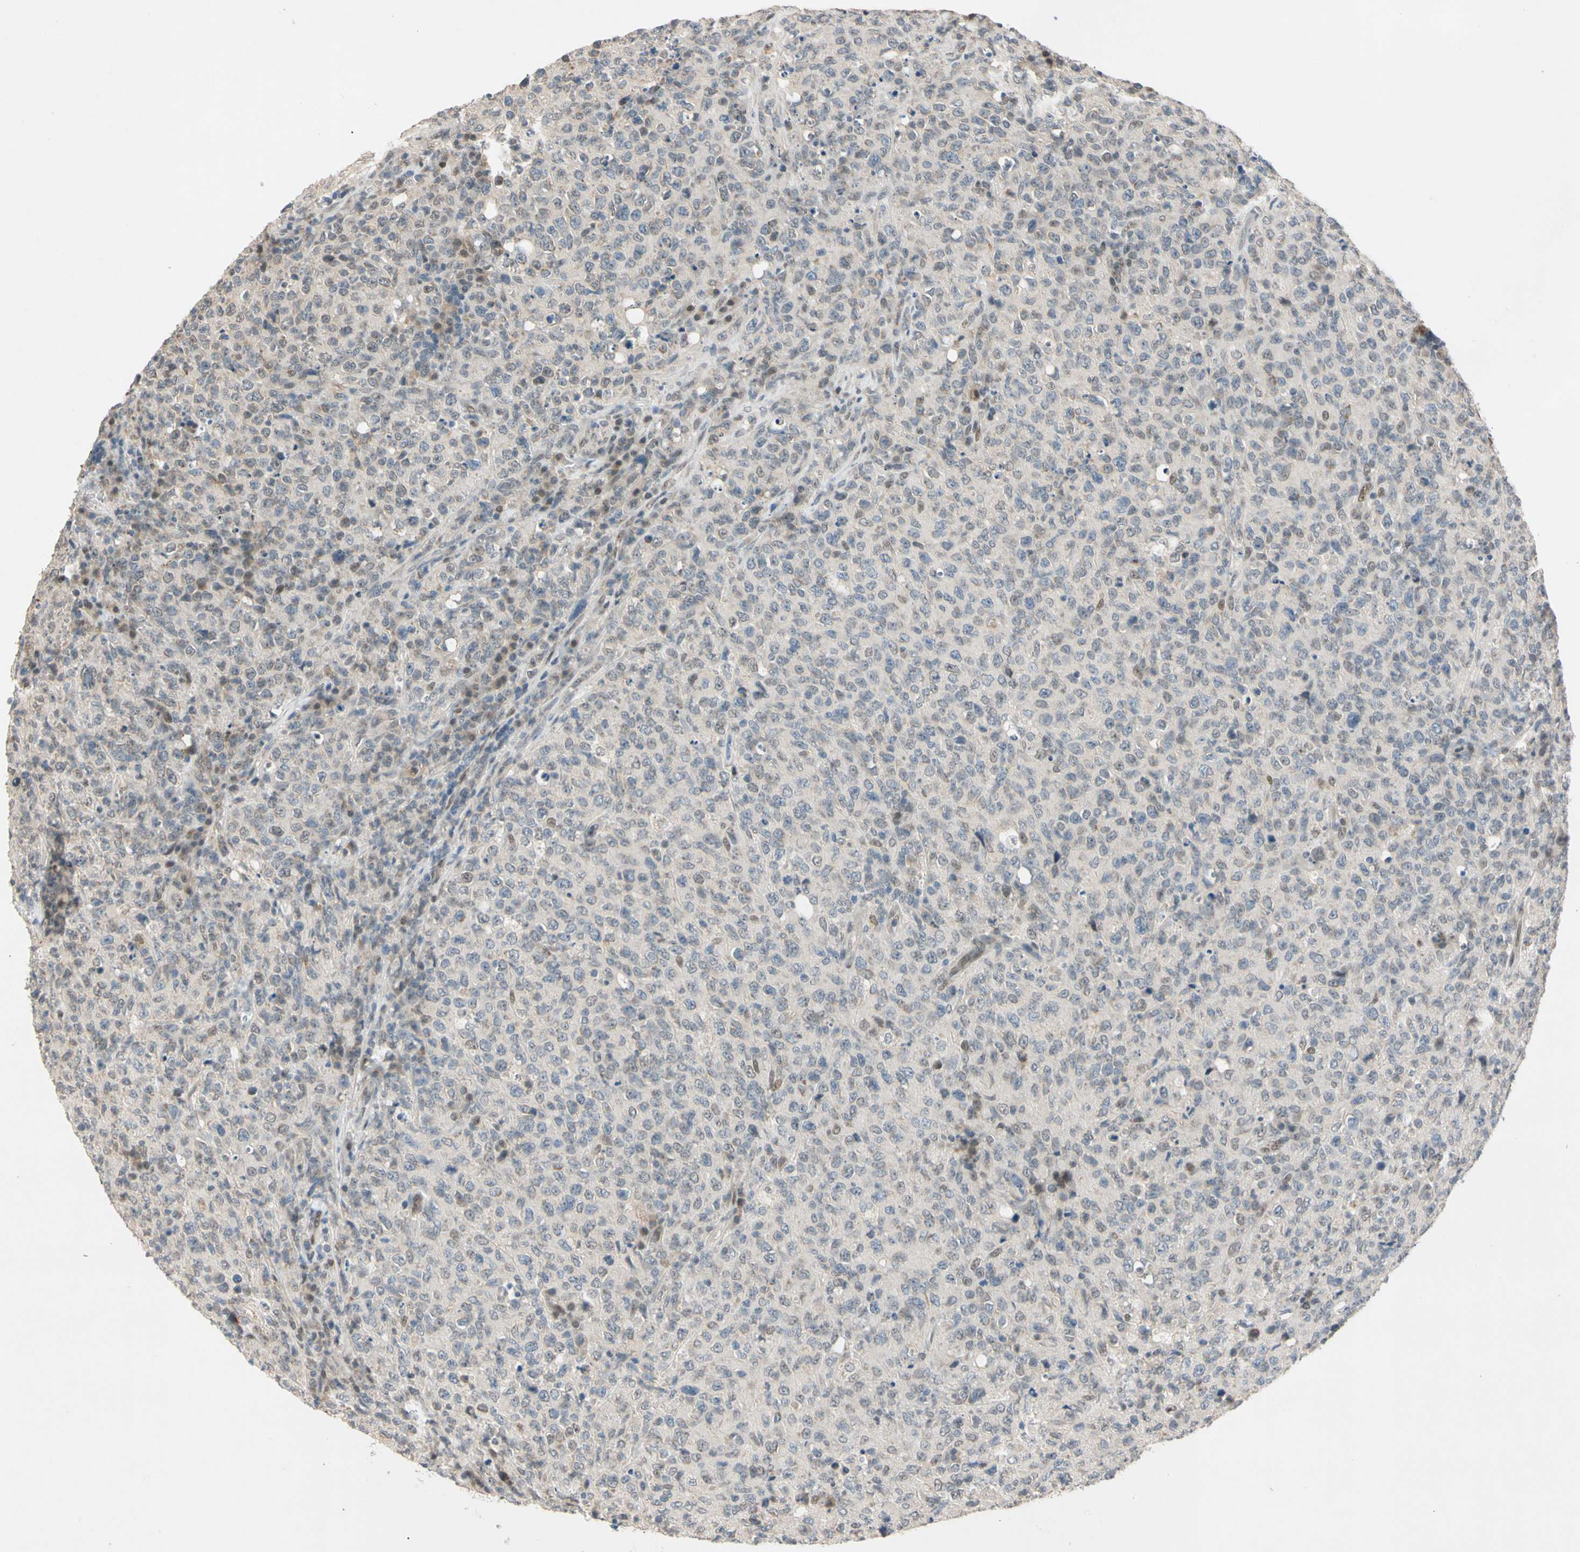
{"staining": {"intensity": "negative", "quantity": "none", "location": "none"}, "tissue": "lymphoma", "cell_type": "Tumor cells", "image_type": "cancer", "snomed": [{"axis": "morphology", "description": "Malignant lymphoma, non-Hodgkin's type, High grade"}, {"axis": "topography", "description": "Tonsil"}], "caption": "High magnification brightfield microscopy of lymphoma stained with DAB (brown) and counterstained with hematoxylin (blue): tumor cells show no significant positivity. The staining is performed using DAB (3,3'-diaminobenzidine) brown chromogen with nuclei counter-stained in using hematoxylin.", "gene": "RIOX2", "patient": {"sex": "female", "age": 36}}